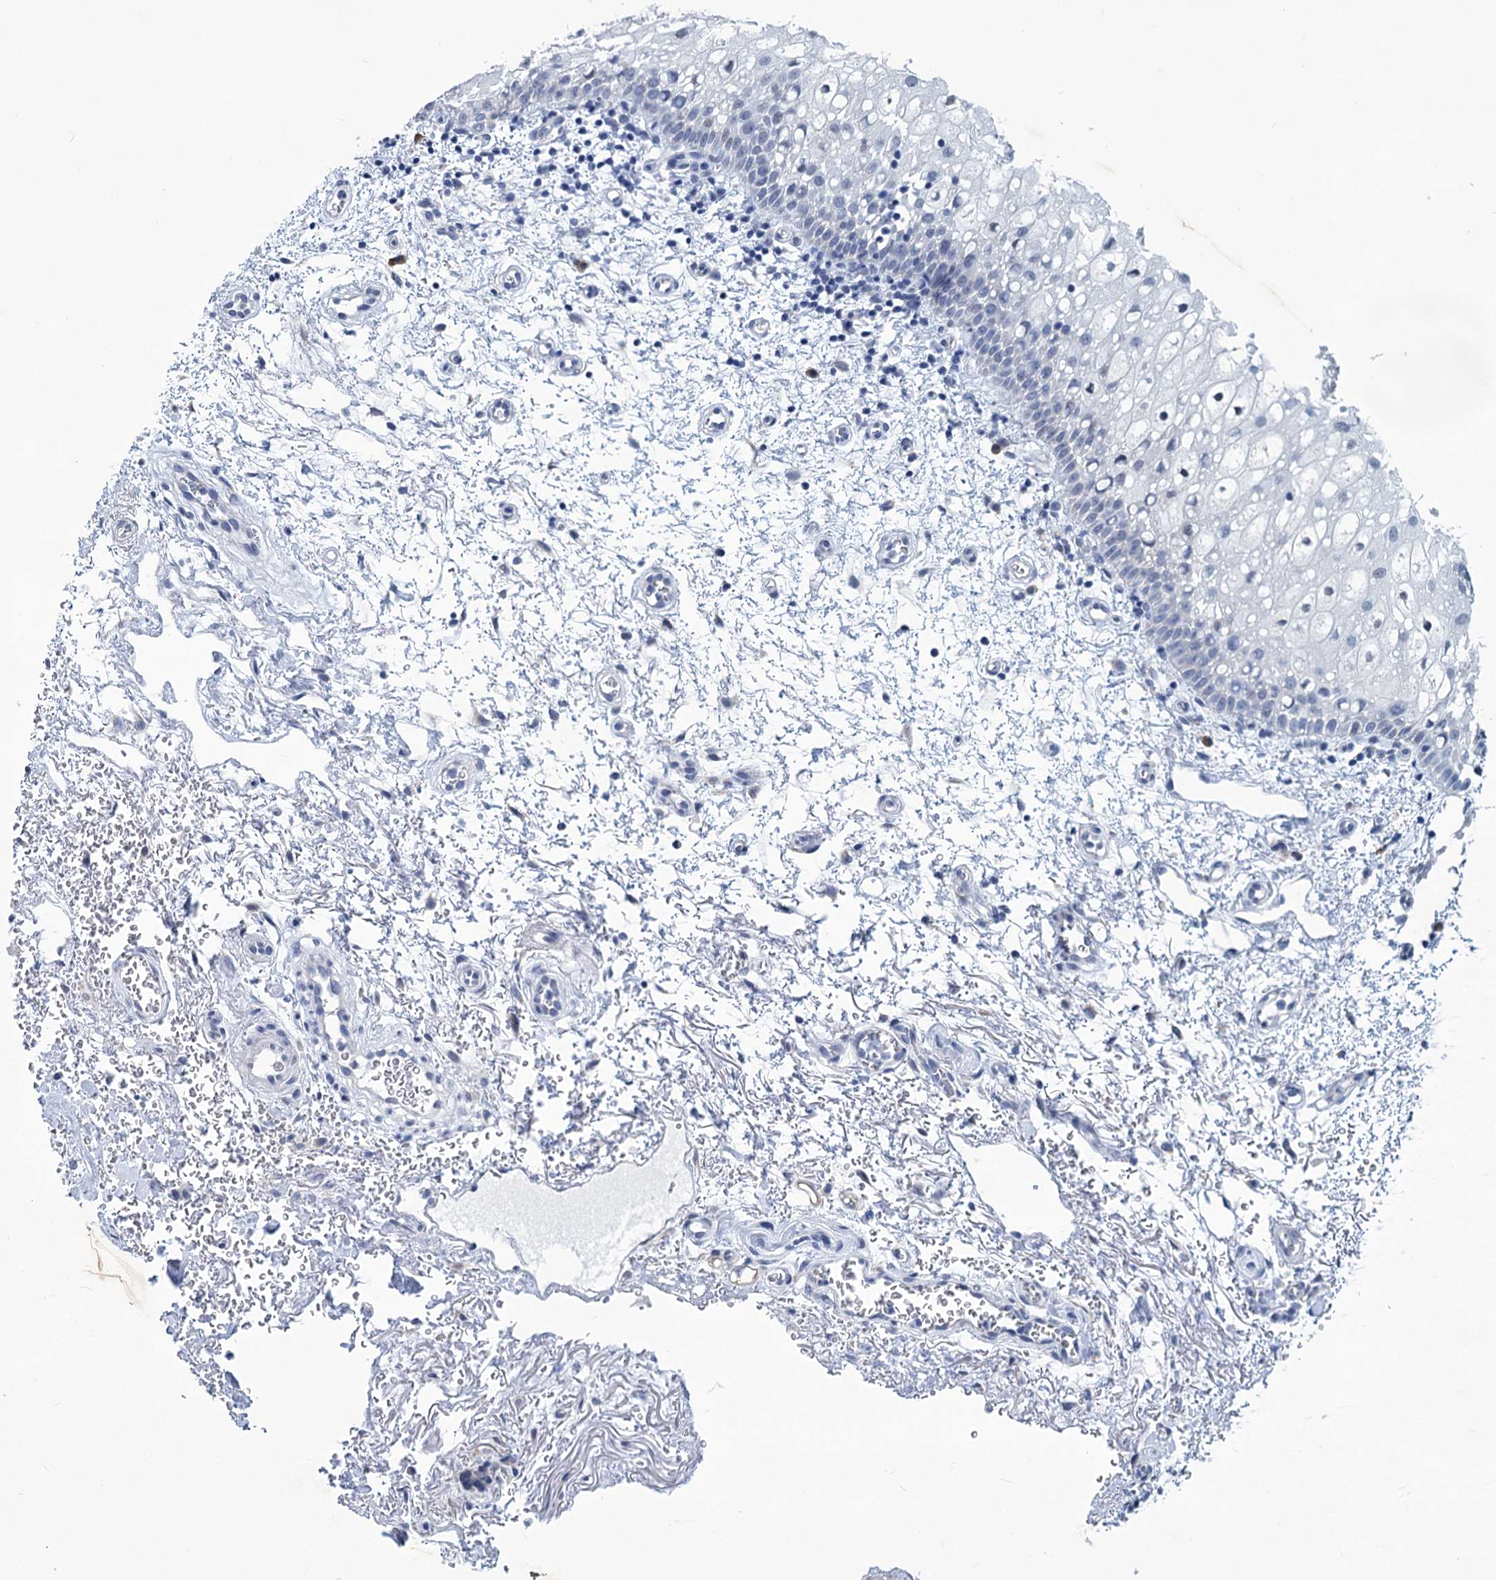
{"staining": {"intensity": "weak", "quantity": "<25%", "location": "cytoplasmic/membranous"}, "tissue": "oral mucosa", "cell_type": "Squamous epithelial cells", "image_type": "normal", "snomed": [{"axis": "morphology", "description": "Normal tissue, NOS"}, {"axis": "morphology", "description": "Squamous cell carcinoma, NOS"}, {"axis": "topography", "description": "Oral tissue"}, {"axis": "topography", "description": "Head-Neck"}], "caption": "Human oral mucosa stained for a protein using immunohistochemistry (IHC) reveals no staining in squamous epithelial cells.", "gene": "NEU3", "patient": {"sex": "male", "age": 68}}